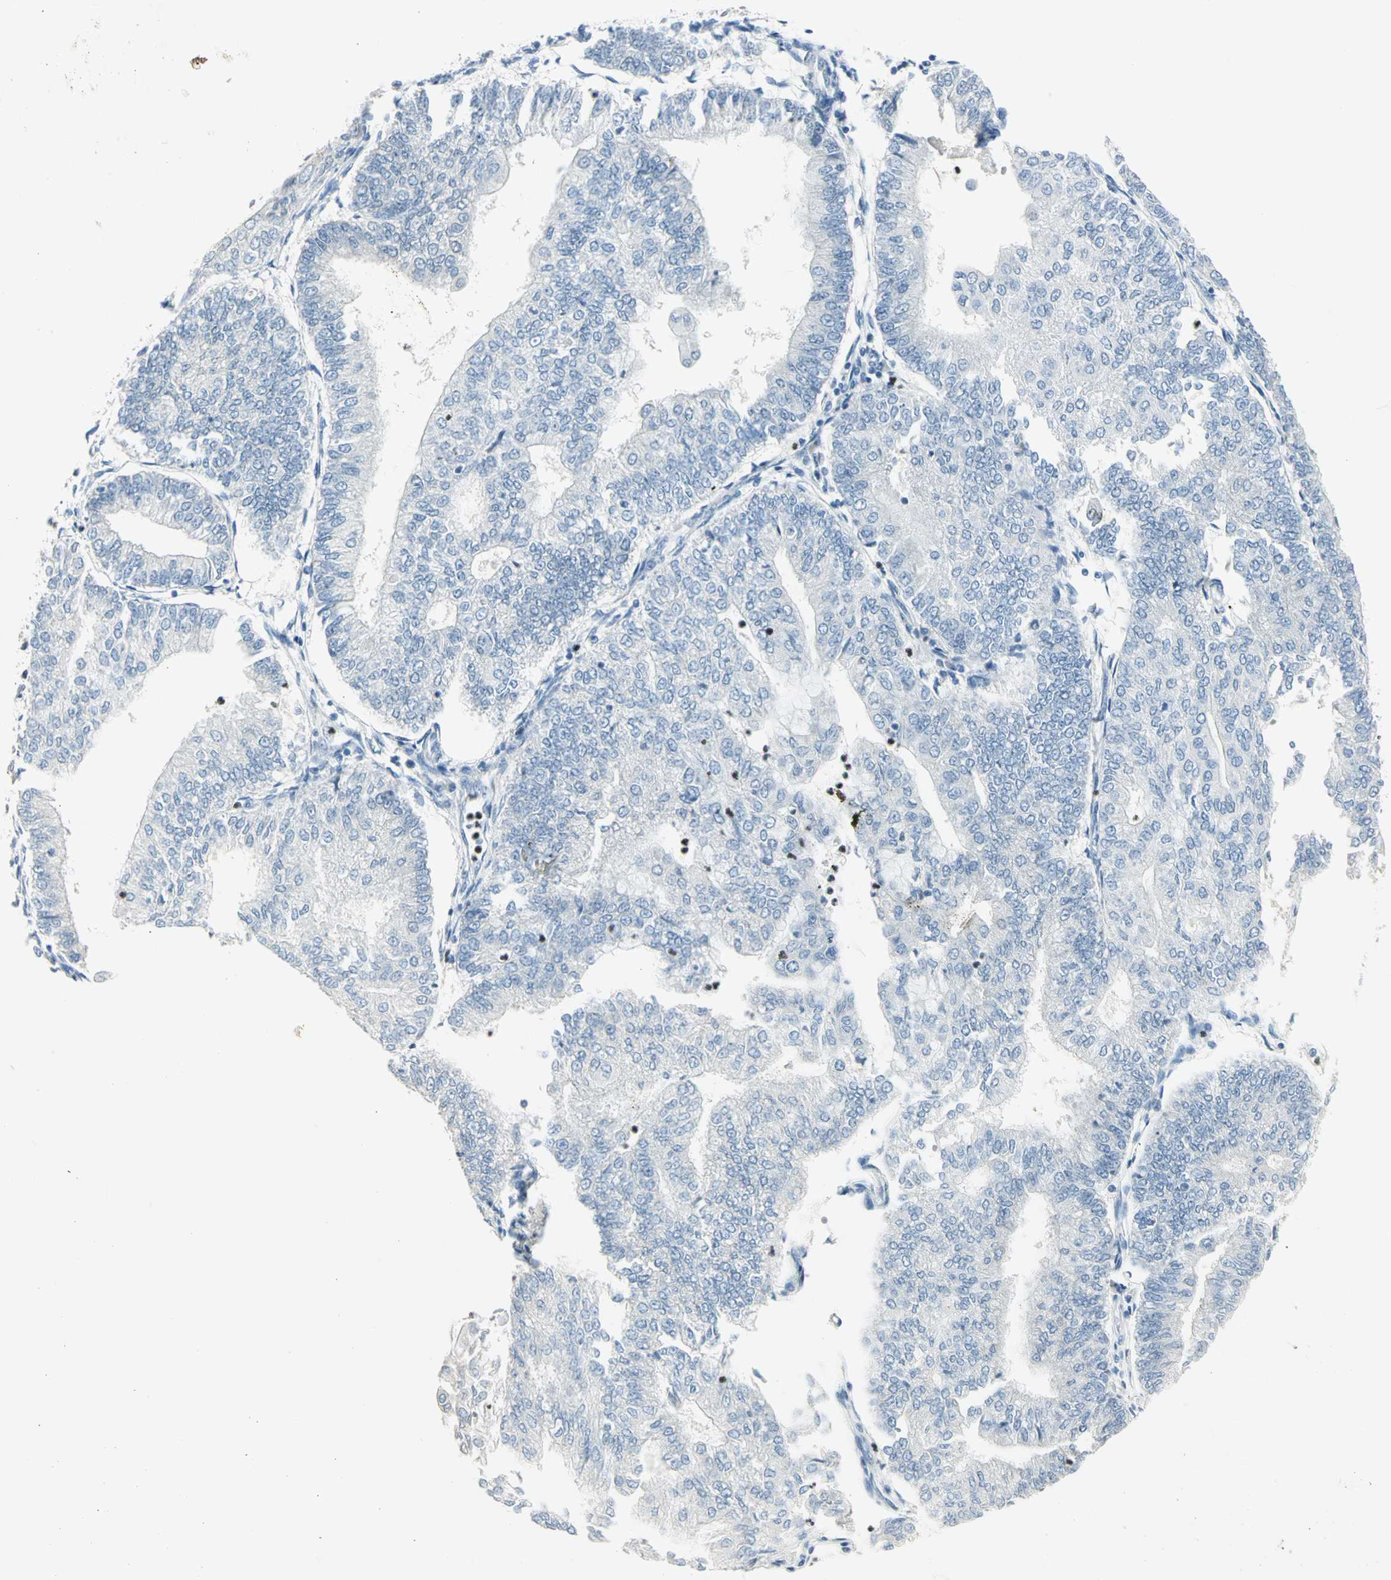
{"staining": {"intensity": "negative", "quantity": "none", "location": "none"}, "tissue": "endometrial cancer", "cell_type": "Tumor cells", "image_type": "cancer", "snomed": [{"axis": "morphology", "description": "Adenocarcinoma, NOS"}, {"axis": "topography", "description": "Endometrium"}], "caption": "High magnification brightfield microscopy of endometrial cancer (adenocarcinoma) stained with DAB (brown) and counterstained with hematoxylin (blue): tumor cells show no significant positivity.", "gene": "BCL6", "patient": {"sex": "female", "age": 59}}